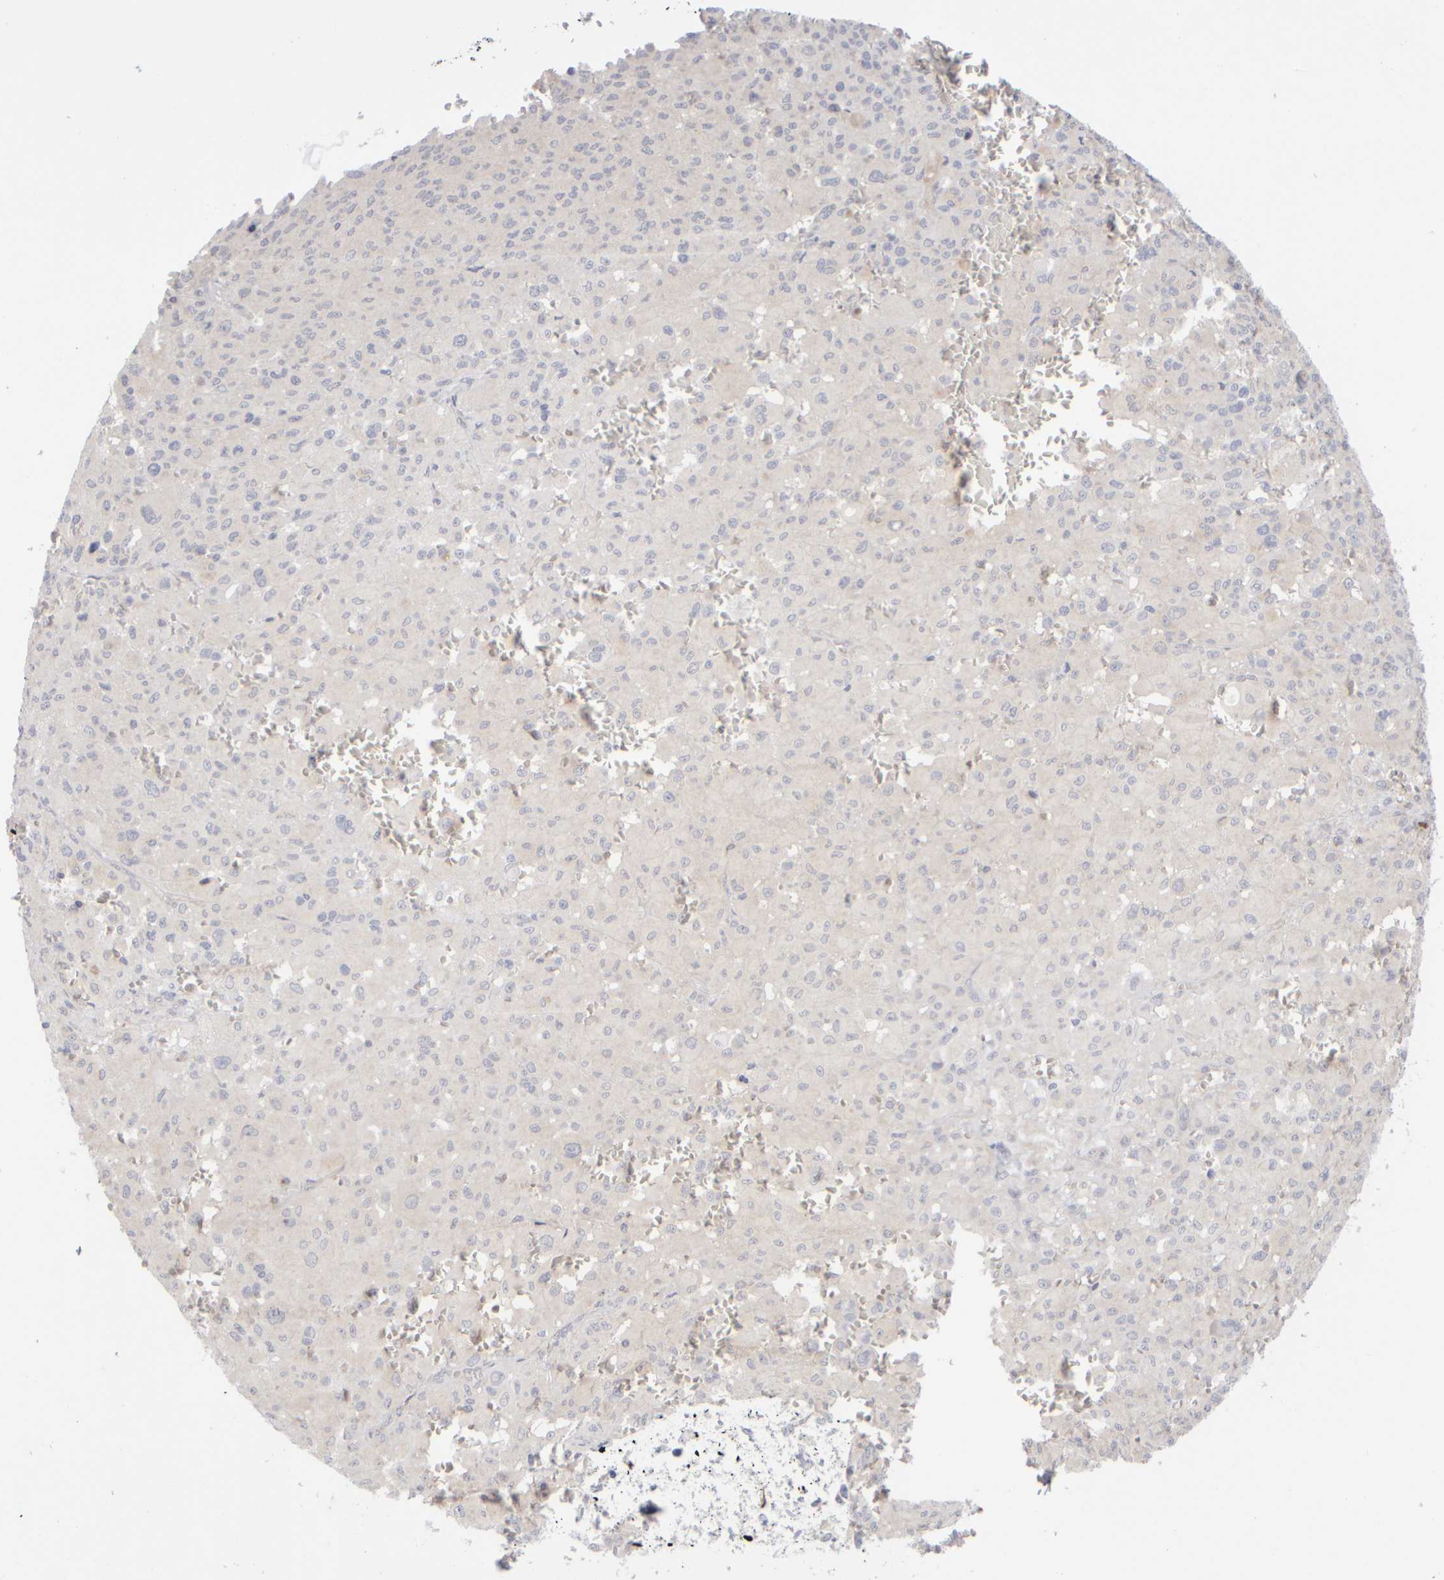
{"staining": {"intensity": "negative", "quantity": "none", "location": "none"}, "tissue": "melanoma", "cell_type": "Tumor cells", "image_type": "cancer", "snomed": [{"axis": "morphology", "description": "Malignant melanoma, Metastatic site"}, {"axis": "topography", "description": "Skin"}], "caption": "Tumor cells are negative for brown protein staining in melanoma. (DAB (3,3'-diaminobenzidine) immunohistochemistry (IHC) with hematoxylin counter stain).", "gene": "GOPC", "patient": {"sex": "female", "age": 74}}